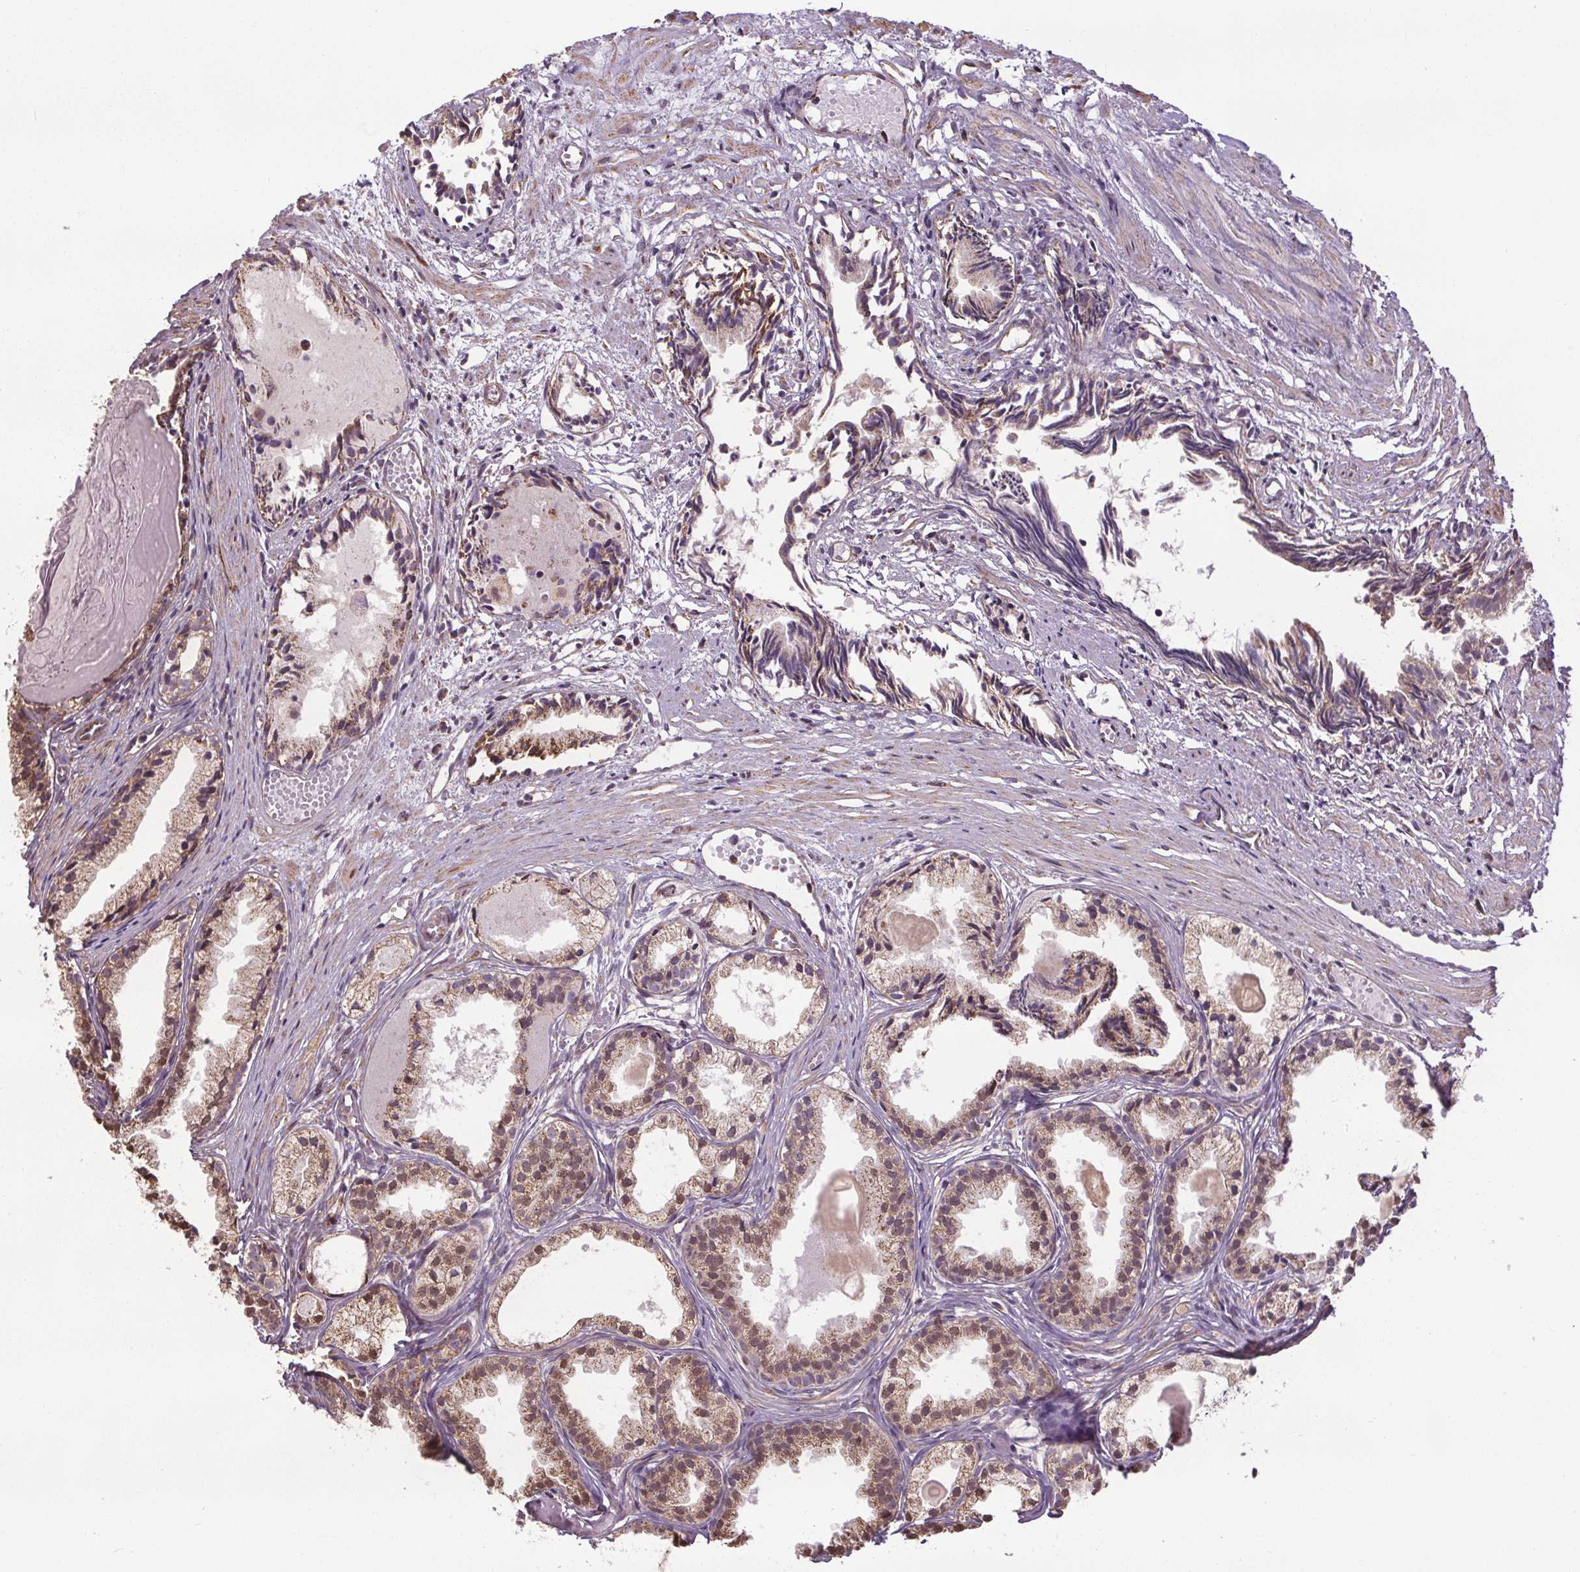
{"staining": {"intensity": "moderate", "quantity": ">75%", "location": "cytoplasmic/membranous,nuclear"}, "tissue": "prostate cancer", "cell_type": "Tumor cells", "image_type": "cancer", "snomed": [{"axis": "morphology", "description": "Adenocarcinoma, High grade"}, {"axis": "topography", "description": "Prostate"}], "caption": "Prostate cancer (high-grade adenocarcinoma) was stained to show a protein in brown. There is medium levels of moderate cytoplasmic/membranous and nuclear positivity in approximately >75% of tumor cells.", "gene": "ZNF548", "patient": {"sex": "male", "age": 81}}